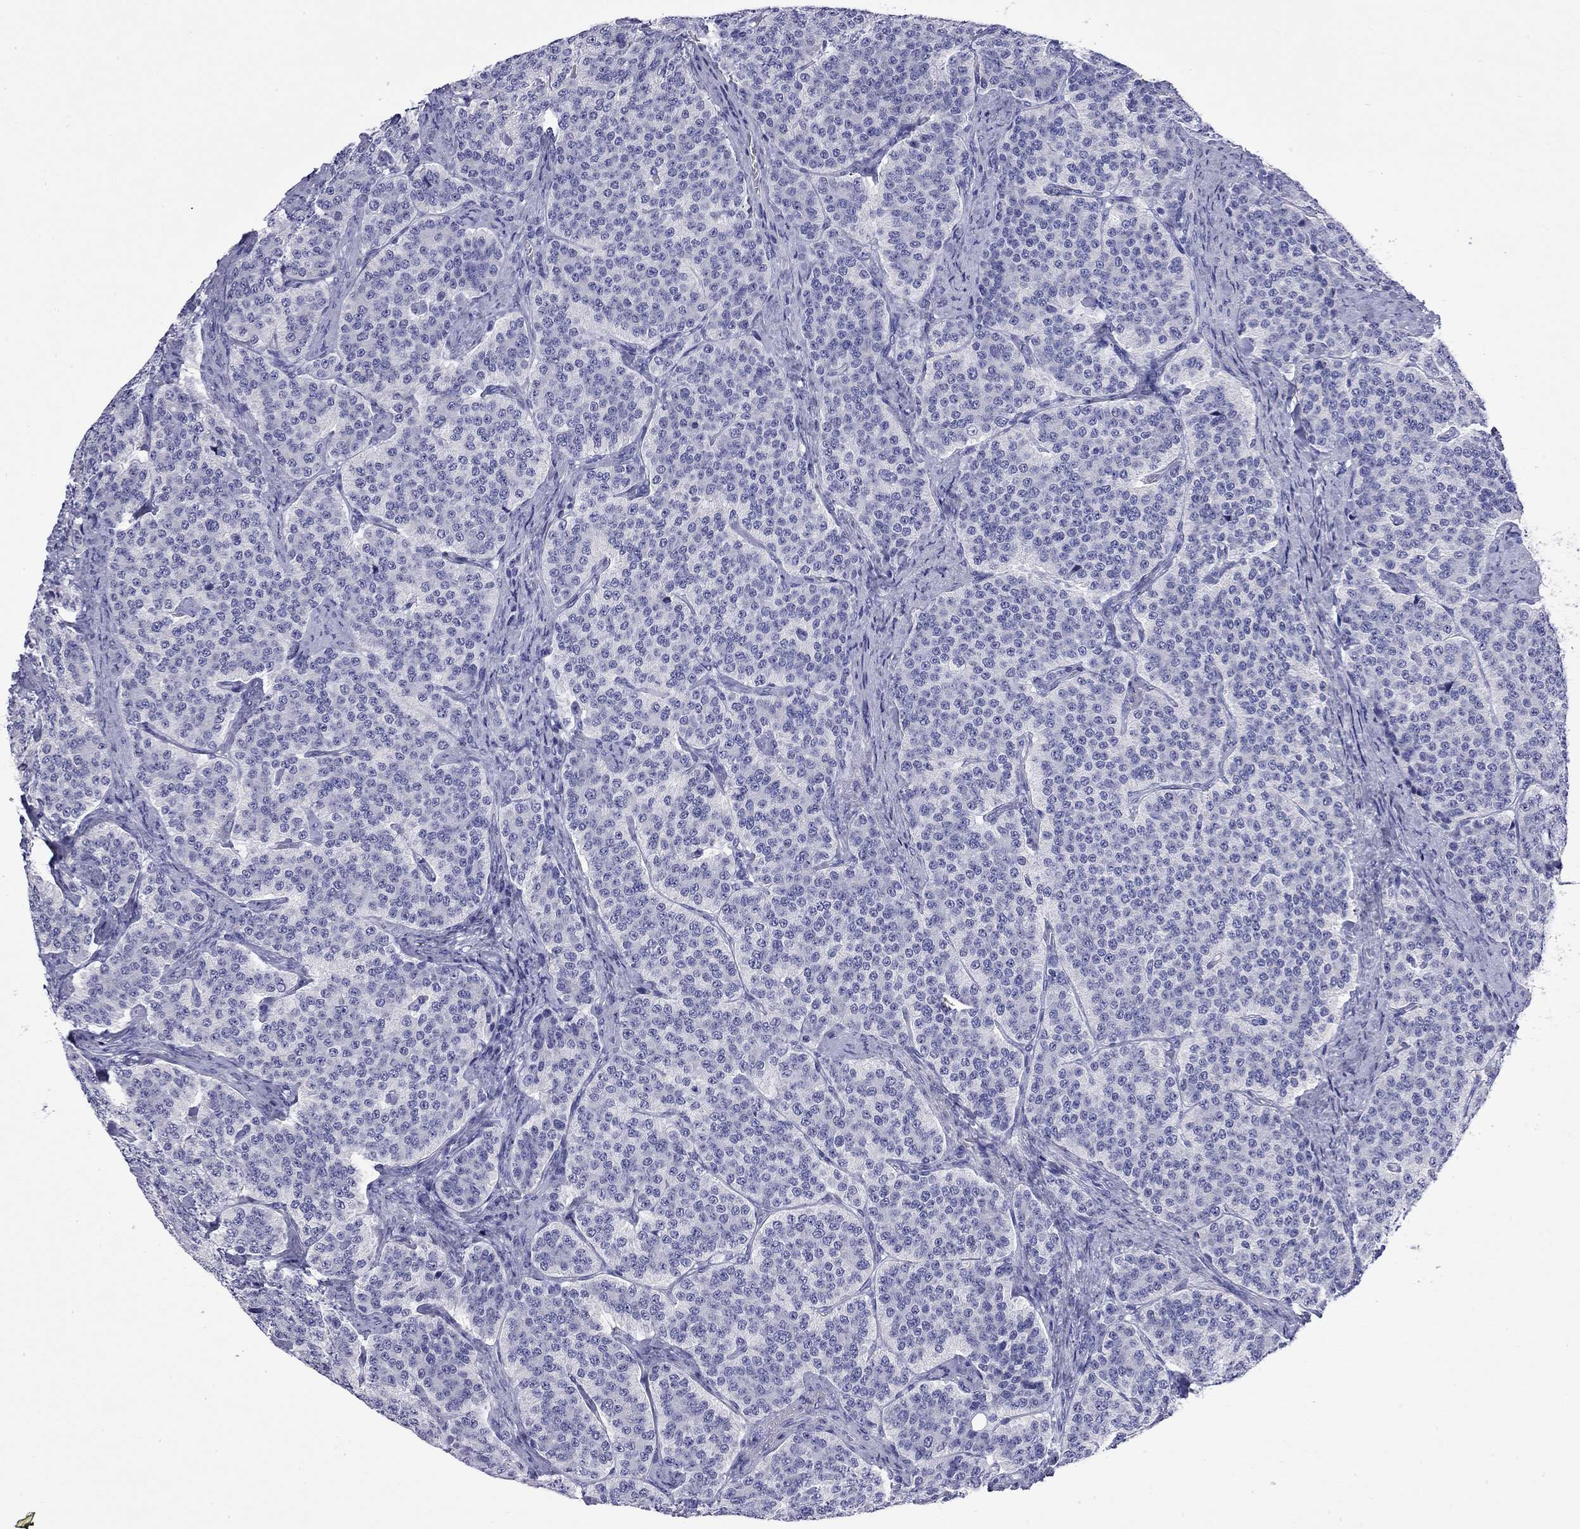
{"staining": {"intensity": "negative", "quantity": "none", "location": "none"}, "tissue": "carcinoid", "cell_type": "Tumor cells", "image_type": "cancer", "snomed": [{"axis": "morphology", "description": "Carcinoid, malignant, NOS"}, {"axis": "topography", "description": "Small intestine"}], "caption": "Tumor cells are negative for brown protein staining in carcinoid.", "gene": "FIGLA", "patient": {"sex": "female", "age": 58}}